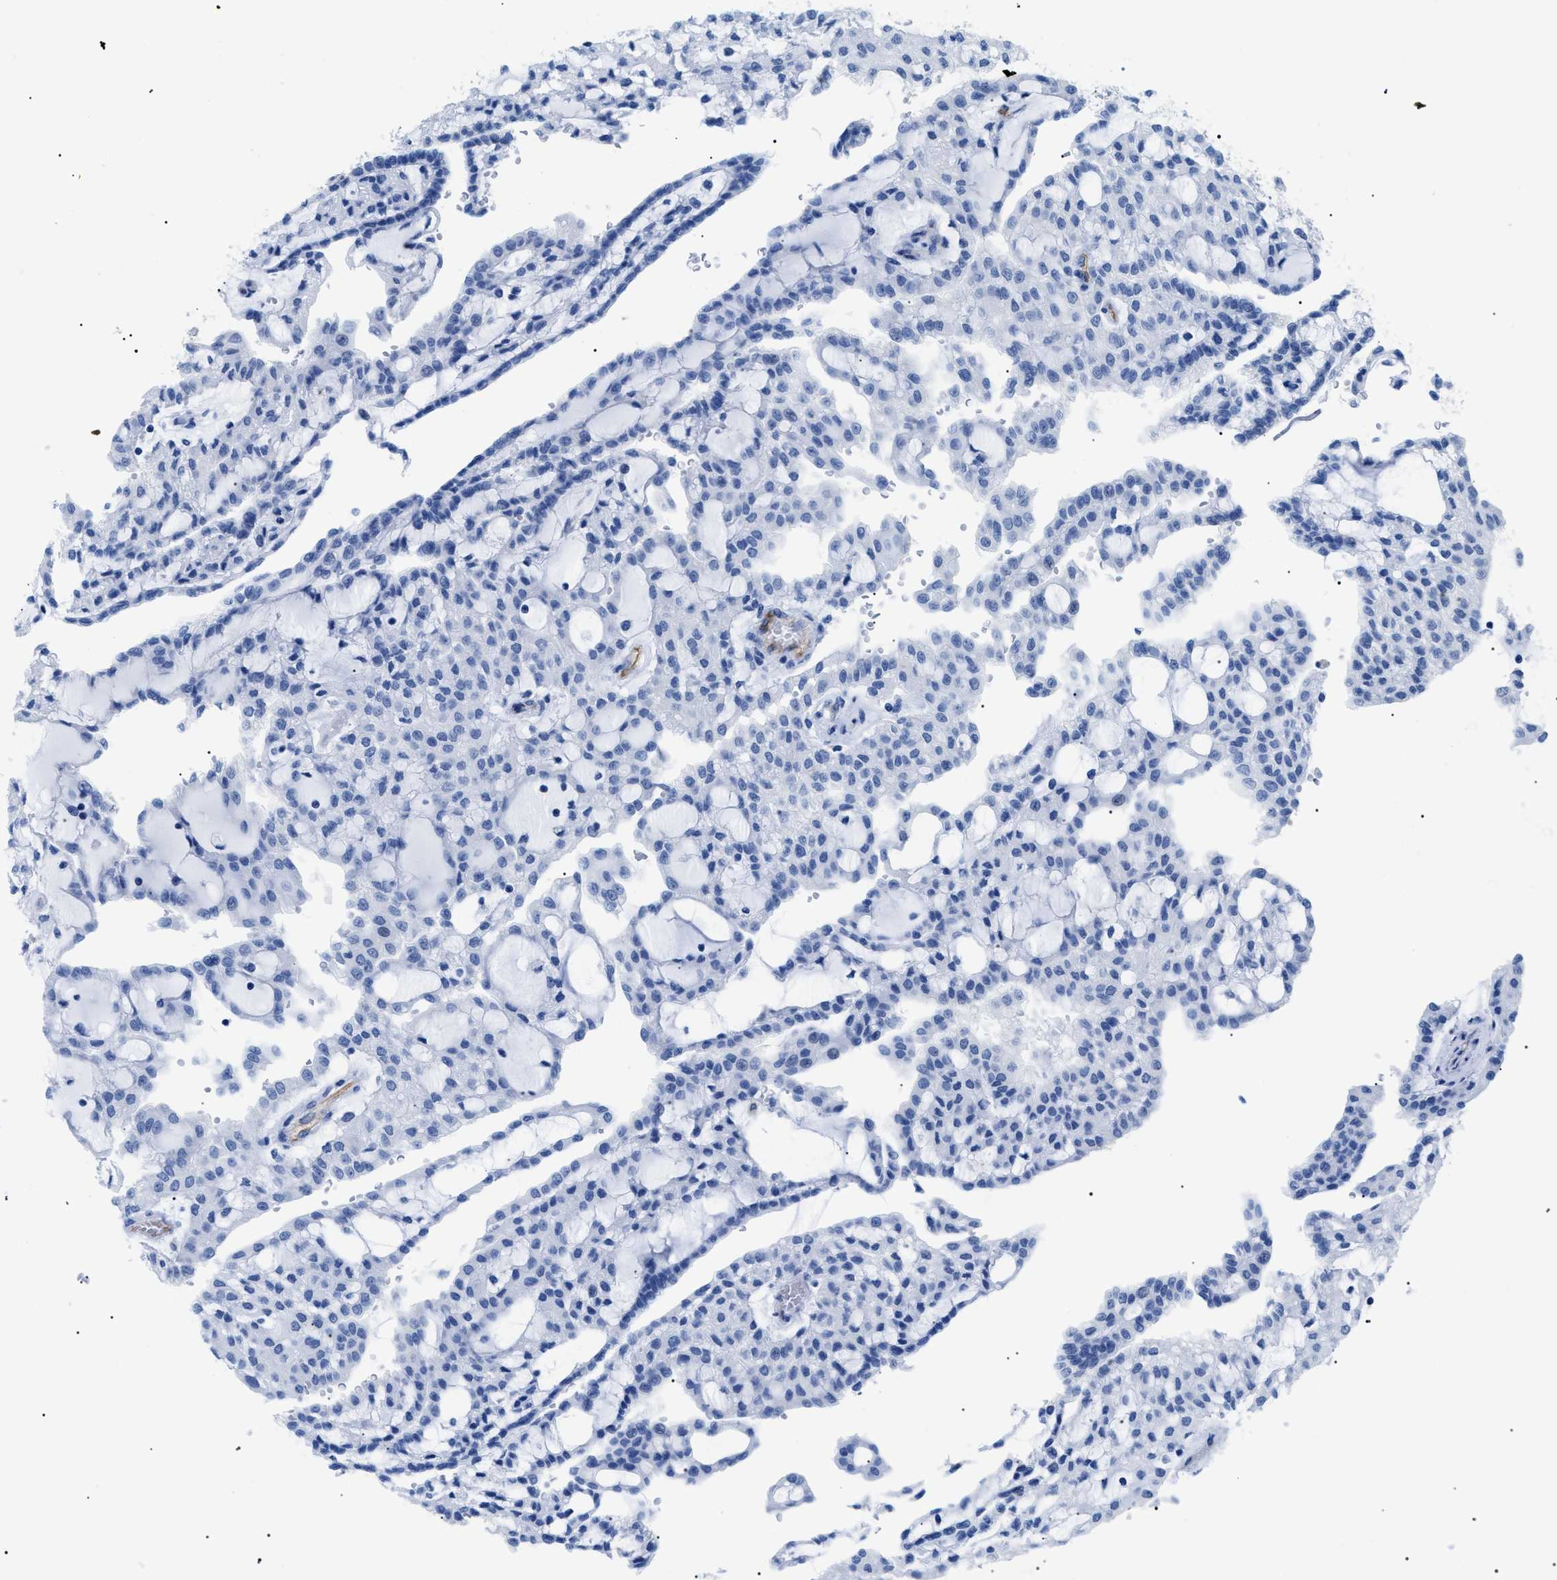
{"staining": {"intensity": "negative", "quantity": "none", "location": "none"}, "tissue": "renal cancer", "cell_type": "Tumor cells", "image_type": "cancer", "snomed": [{"axis": "morphology", "description": "Adenocarcinoma, NOS"}, {"axis": "topography", "description": "Kidney"}], "caption": "High magnification brightfield microscopy of adenocarcinoma (renal) stained with DAB (brown) and counterstained with hematoxylin (blue): tumor cells show no significant expression.", "gene": "PODXL", "patient": {"sex": "male", "age": 63}}